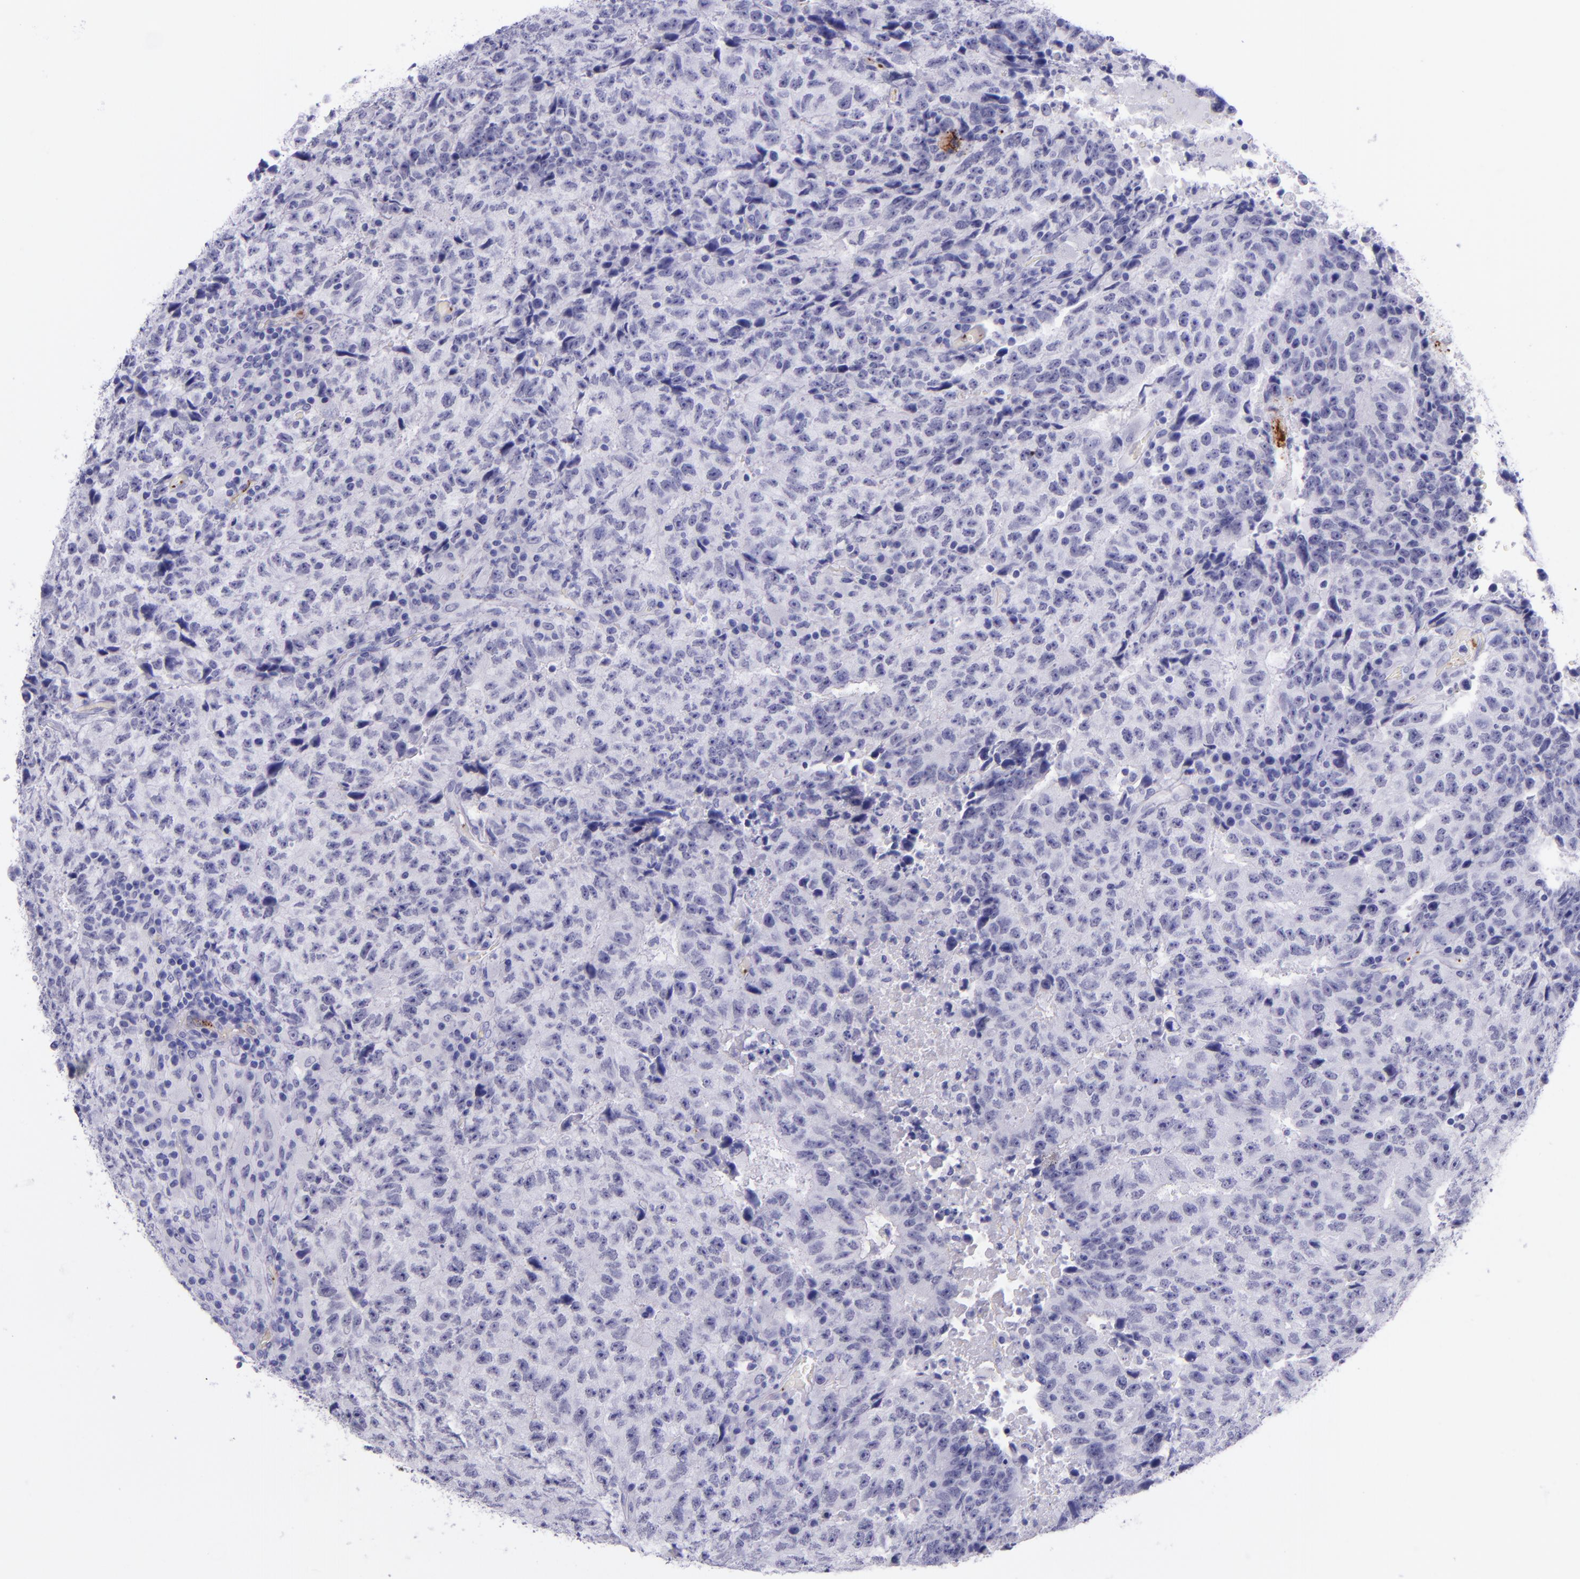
{"staining": {"intensity": "negative", "quantity": "none", "location": "none"}, "tissue": "testis cancer", "cell_type": "Tumor cells", "image_type": "cancer", "snomed": [{"axis": "morphology", "description": "Necrosis, NOS"}, {"axis": "morphology", "description": "Carcinoma, Embryonal, NOS"}, {"axis": "topography", "description": "Testis"}], "caption": "The micrograph exhibits no staining of tumor cells in testis cancer (embryonal carcinoma).", "gene": "SELE", "patient": {"sex": "male", "age": 19}}